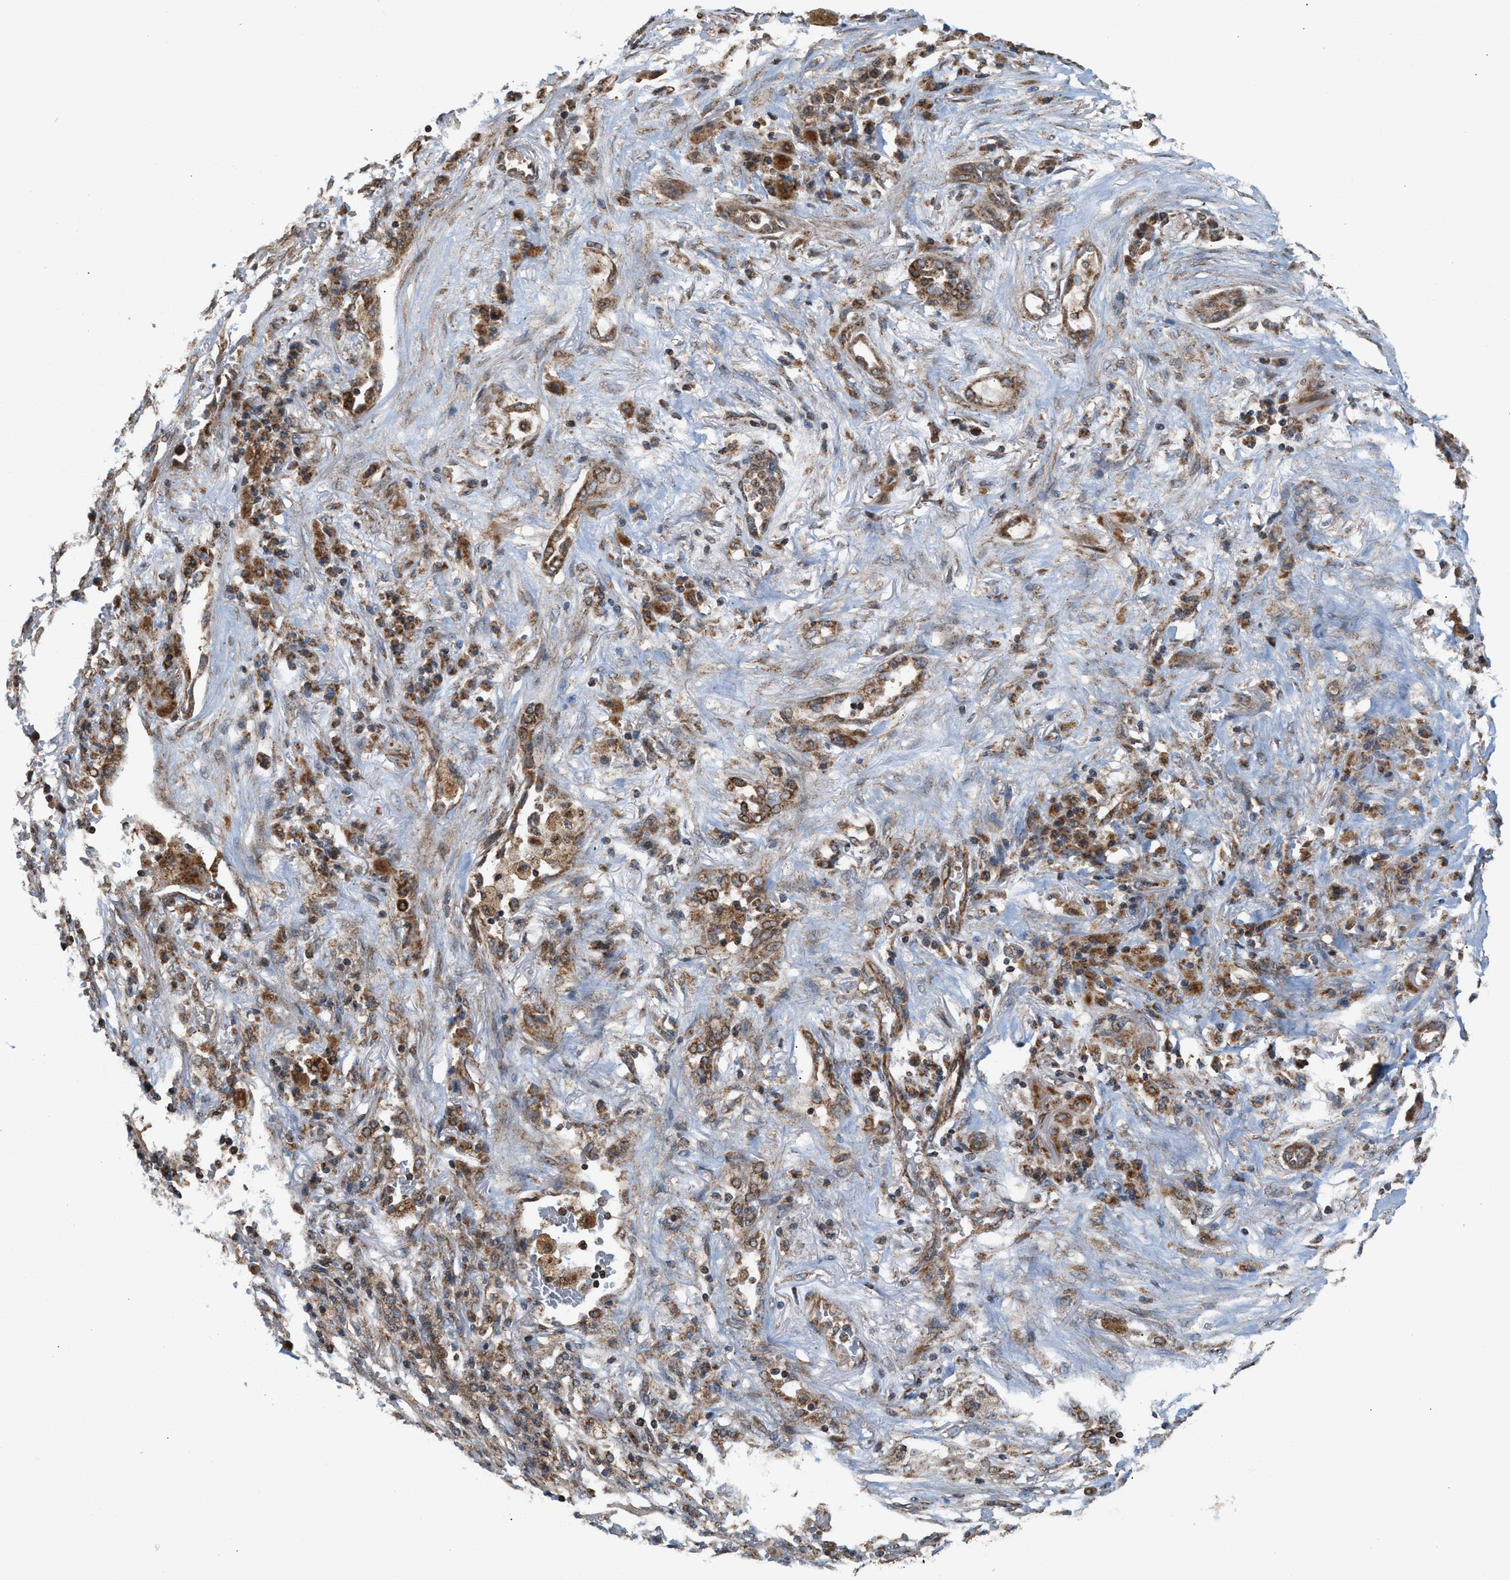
{"staining": {"intensity": "moderate", "quantity": ">75%", "location": "cytoplasmic/membranous"}, "tissue": "lung cancer", "cell_type": "Tumor cells", "image_type": "cancer", "snomed": [{"axis": "morphology", "description": "Squamous cell carcinoma, NOS"}, {"axis": "topography", "description": "Lung"}], "caption": "The immunohistochemical stain shows moderate cytoplasmic/membranous staining in tumor cells of squamous cell carcinoma (lung) tissue. (DAB = brown stain, brightfield microscopy at high magnification).", "gene": "SGSM2", "patient": {"sex": "male", "age": 61}}